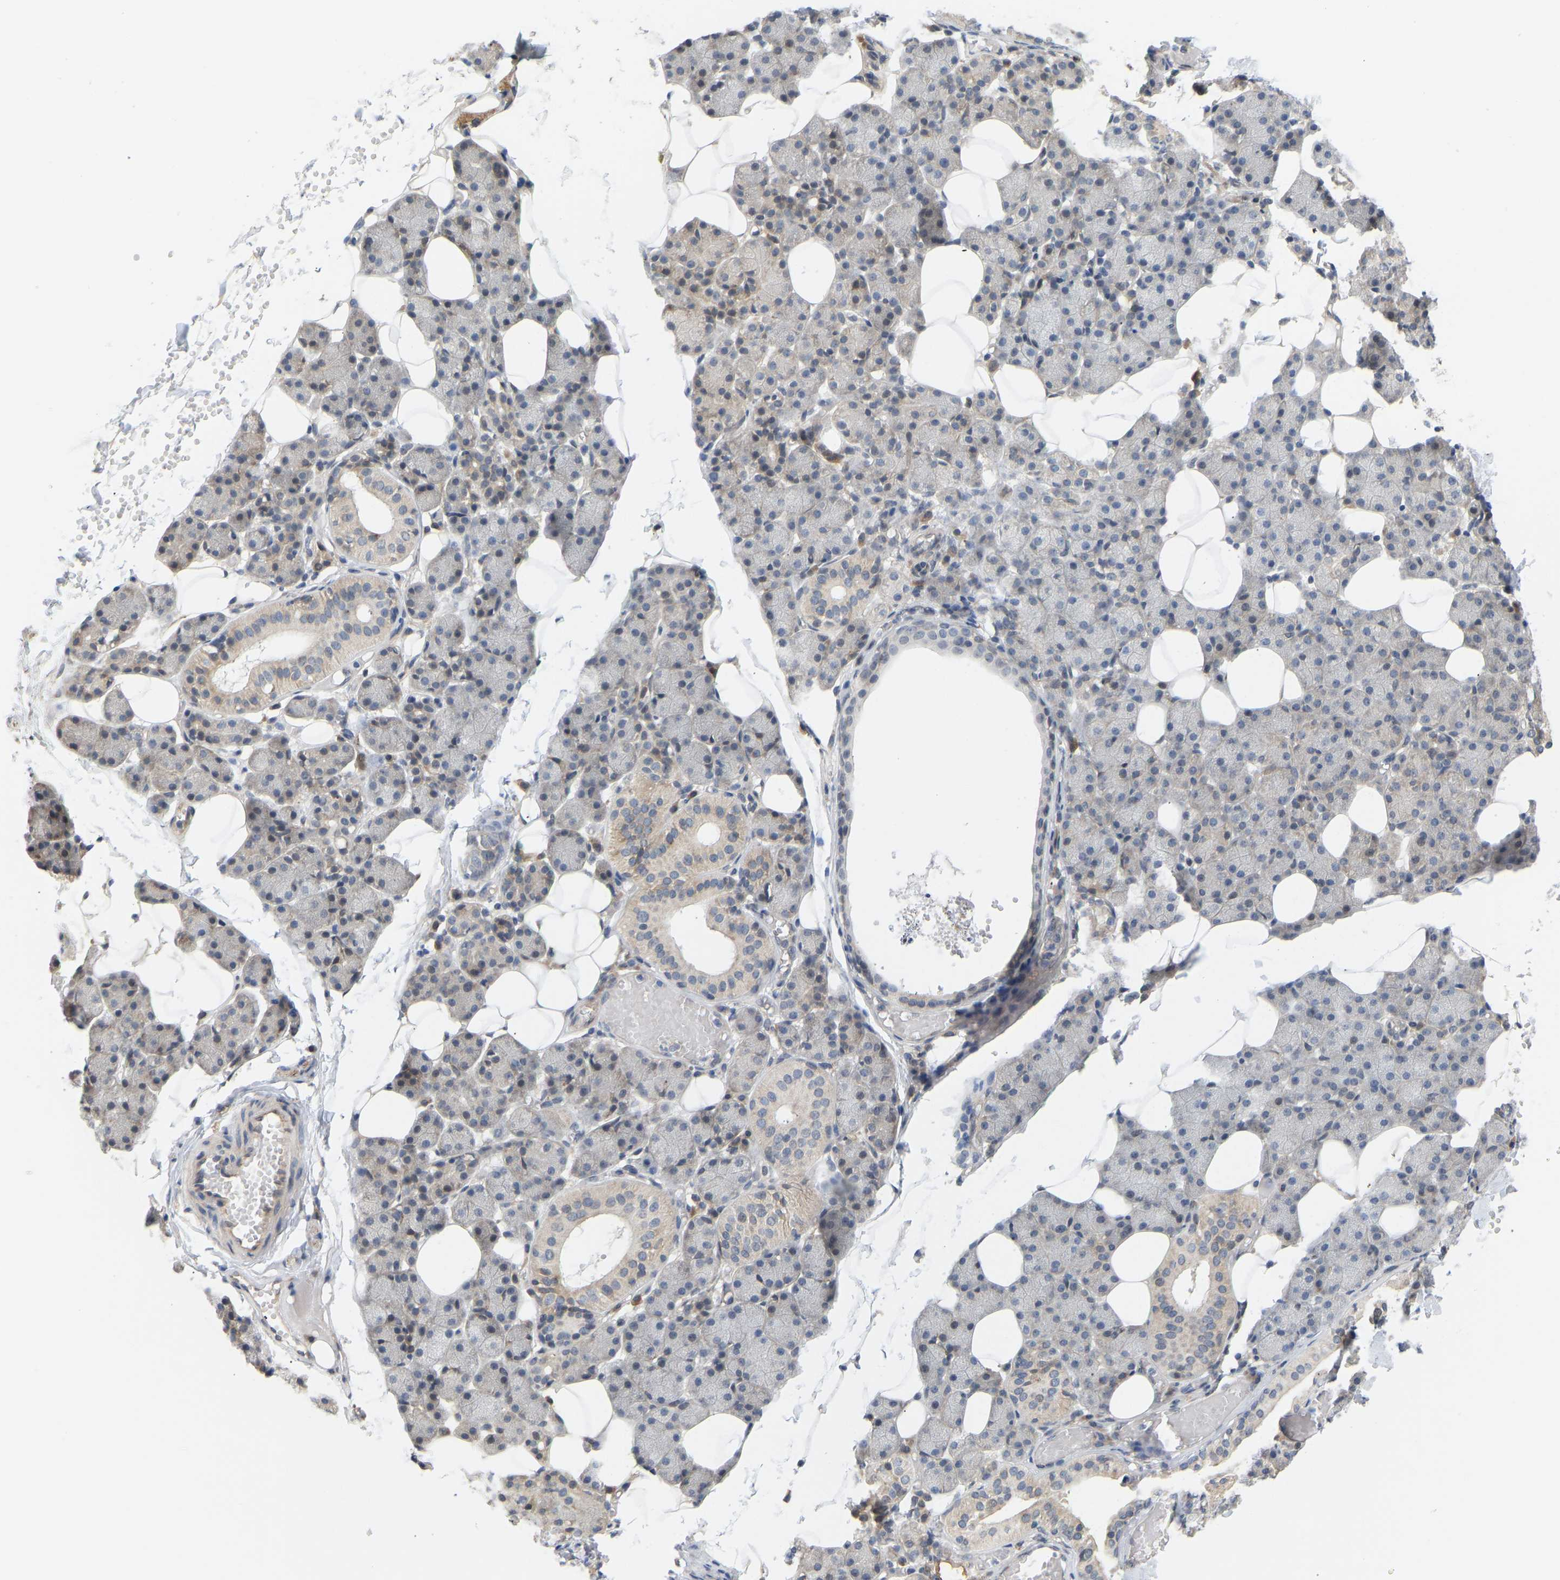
{"staining": {"intensity": "weak", "quantity": "25%-75%", "location": "cytoplasmic/membranous"}, "tissue": "salivary gland", "cell_type": "Glandular cells", "image_type": "normal", "snomed": [{"axis": "morphology", "description": "Normal tissue, NOS"}, {"axis": "topography", "description": "Salivary gland"}], "caption": "The image displays a brown stain indicating the presence of a protein in the cytoplasmic/membranous of glandular cells in salivary gland. (DAB IHC, brown staining for protein, blue staining for nuclei).", "gene": "BEND3", "patient": {"sex": "female", "age": 33}}